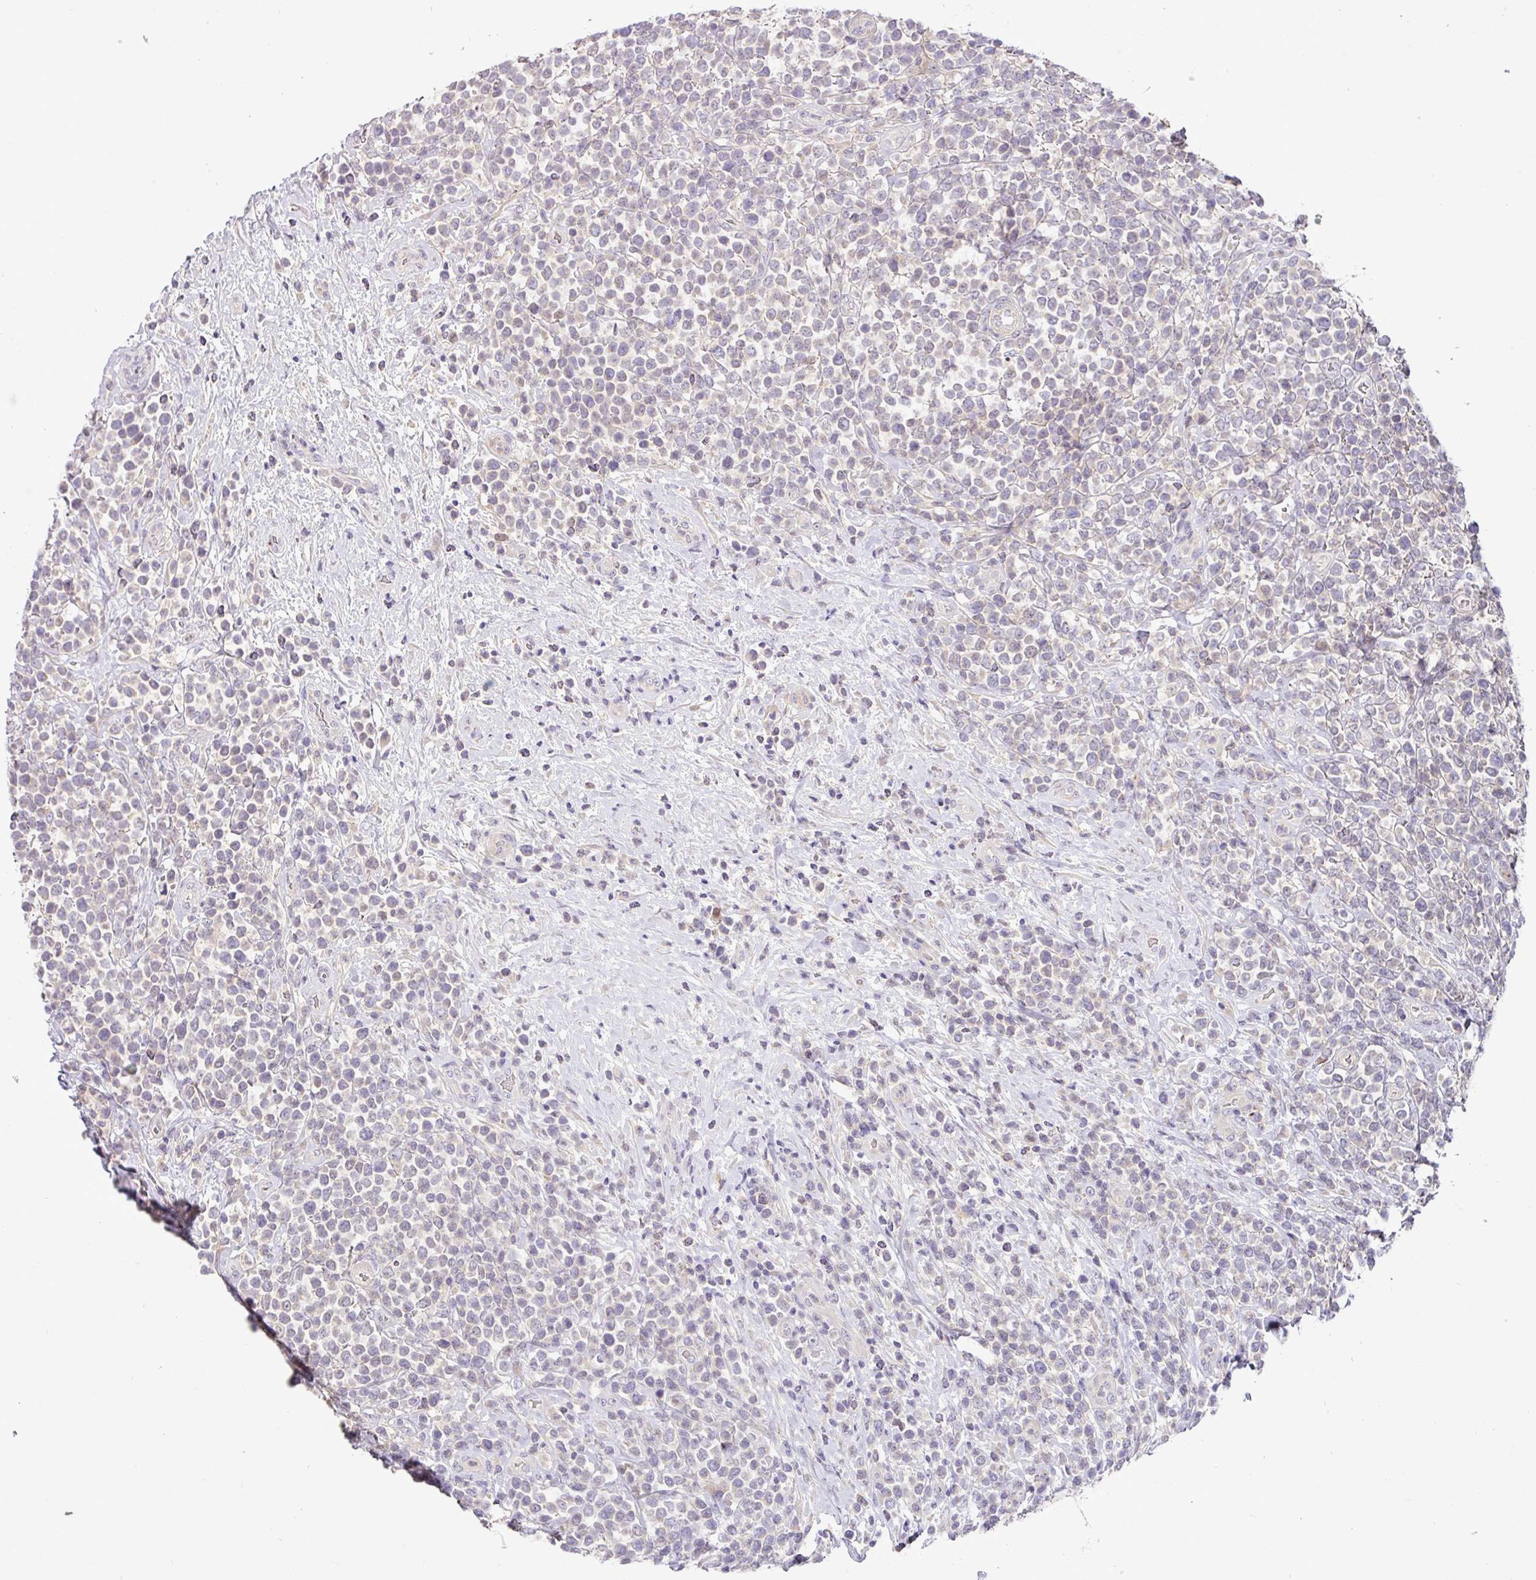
{"staining": {"intensity": "negative", "quantity": "none", "location": "none"}, "tissue": "lymphoma", "cell_type": "Tumor cells", "image_type": "cancer", "snomed": [{"axis": "morphology", "description": "Malignant lymphoma, non-Hodgkin's type, High grade"}, {"axis": "topography", "description": "Soft tissue"}], "caption": "Lymphoma stained for a protein using immunohistochemistry exhibits no expression tumor cells.", "gene": "HOXC13", "patient": {"sex": "female", "age": 56}}